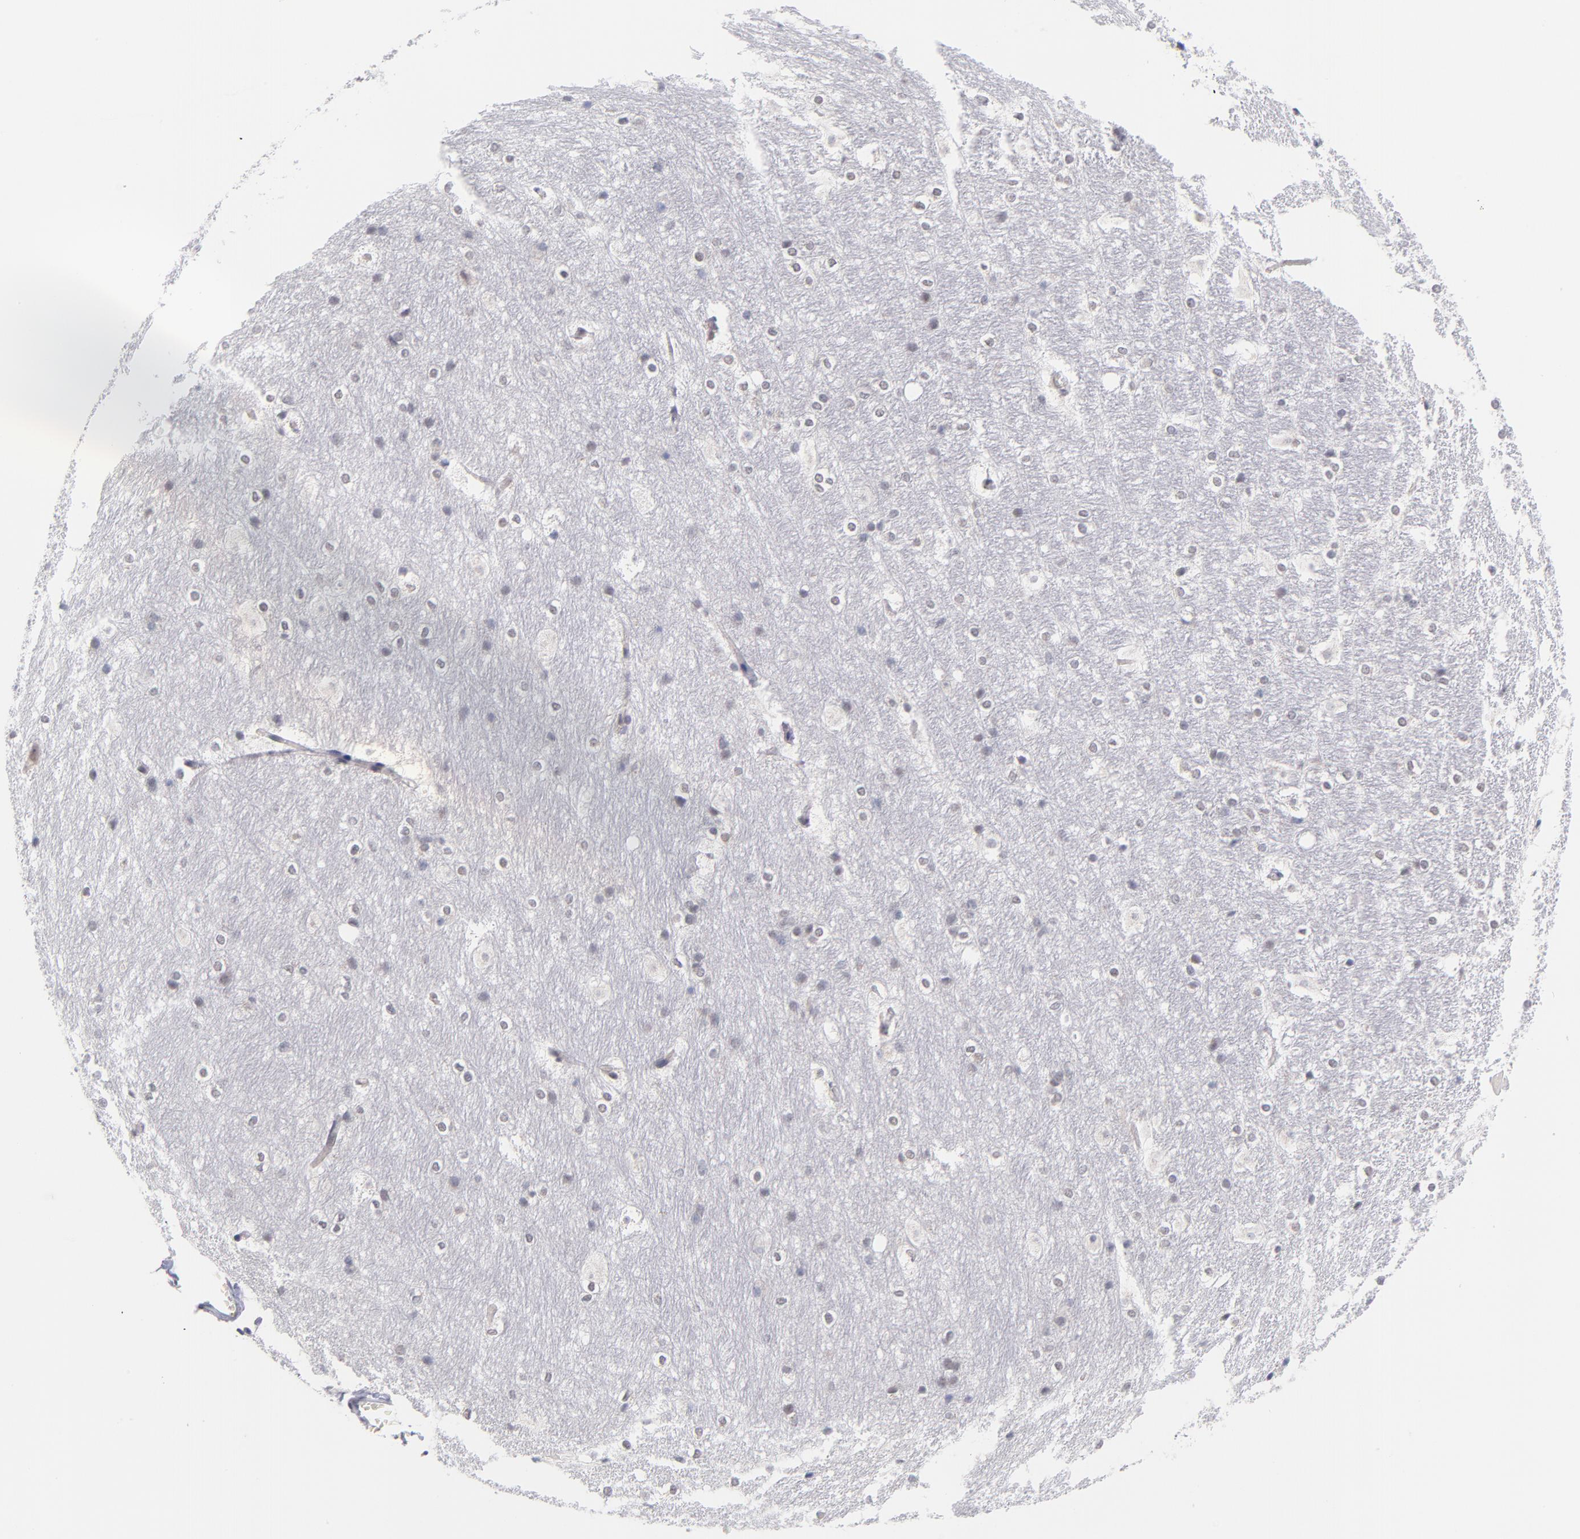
{"staining": {"intensity": "negative", "quantity": "none", "location": "none"}, "tissue": "hippocampus", "cell_type": "Glial cells", "image_type": "normal", "snomed": [{"axis": "morphology", "description": "Normal tissue, NOS"}, {"axis": "topography", "description": "Hippocampus"}], "caption": "IHC of benign human hippocampus exhibits no positivity in glial cells.", "gene": "WSB1", "patient": {"sex": "female", "age": 19}}